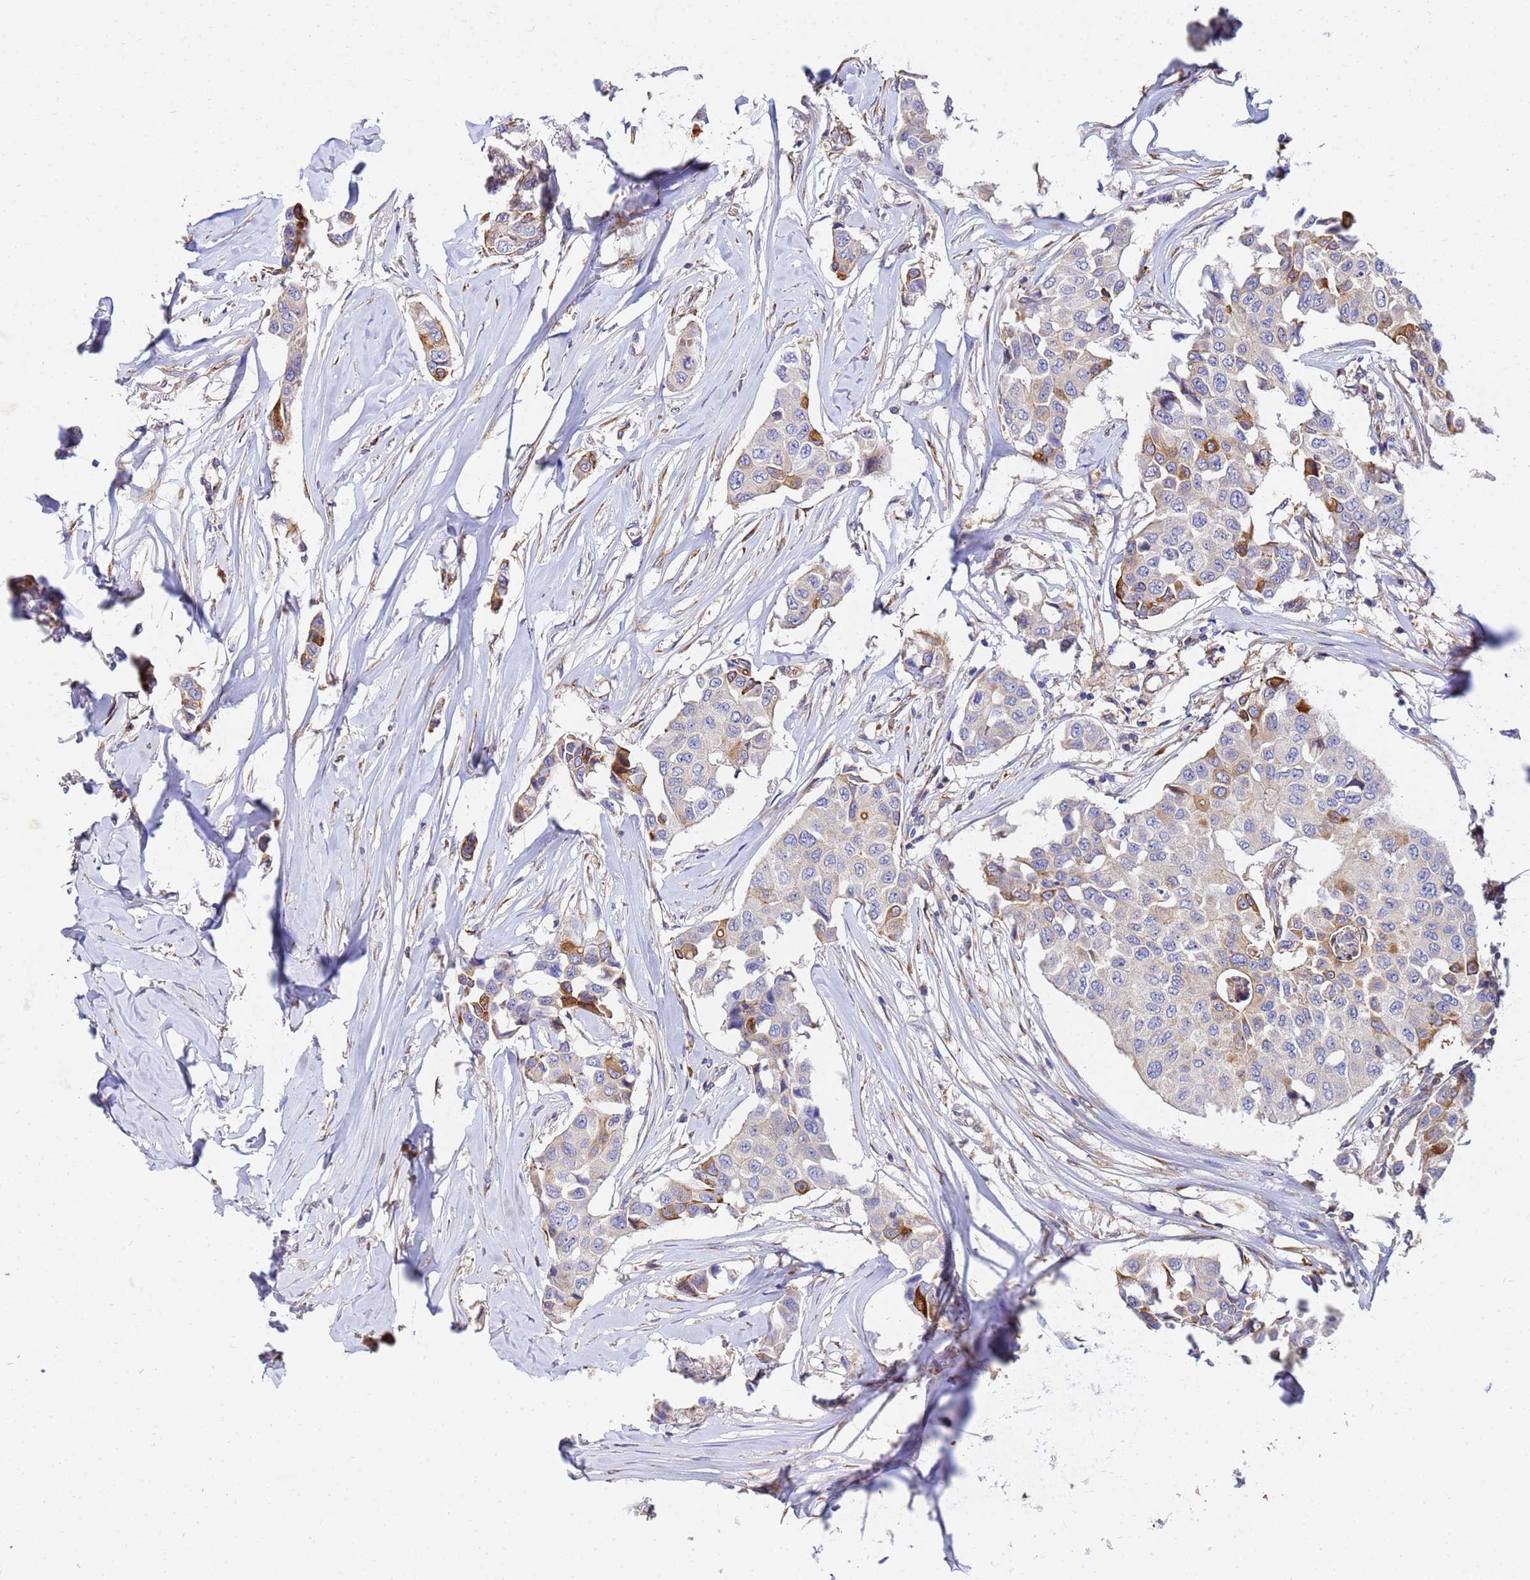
{"staining": {"intensity": "moderate", "quantity": "<25%", "location": "cytoplasmic/membranous"}, "tissue": "breast cancer", "cell_type": "Tumor cells", "image_type": "cancer", "snomed": [{"axis": "morphology", "description": "Duct carcinoma"}, {"axis": "topography", "description": "Breast"}], "caption": "Brown immunohistochemical staining in human breast cancer (invasive ductal carcinoma) exhibits moderate cytoplasmic/membranous staining in approximately <25% of tumor cells. (DAB IHC, brown staining for protein, blue staining for nuclei).", "gene": "POM121", "patient": {"sex": "female", "age": 80}}